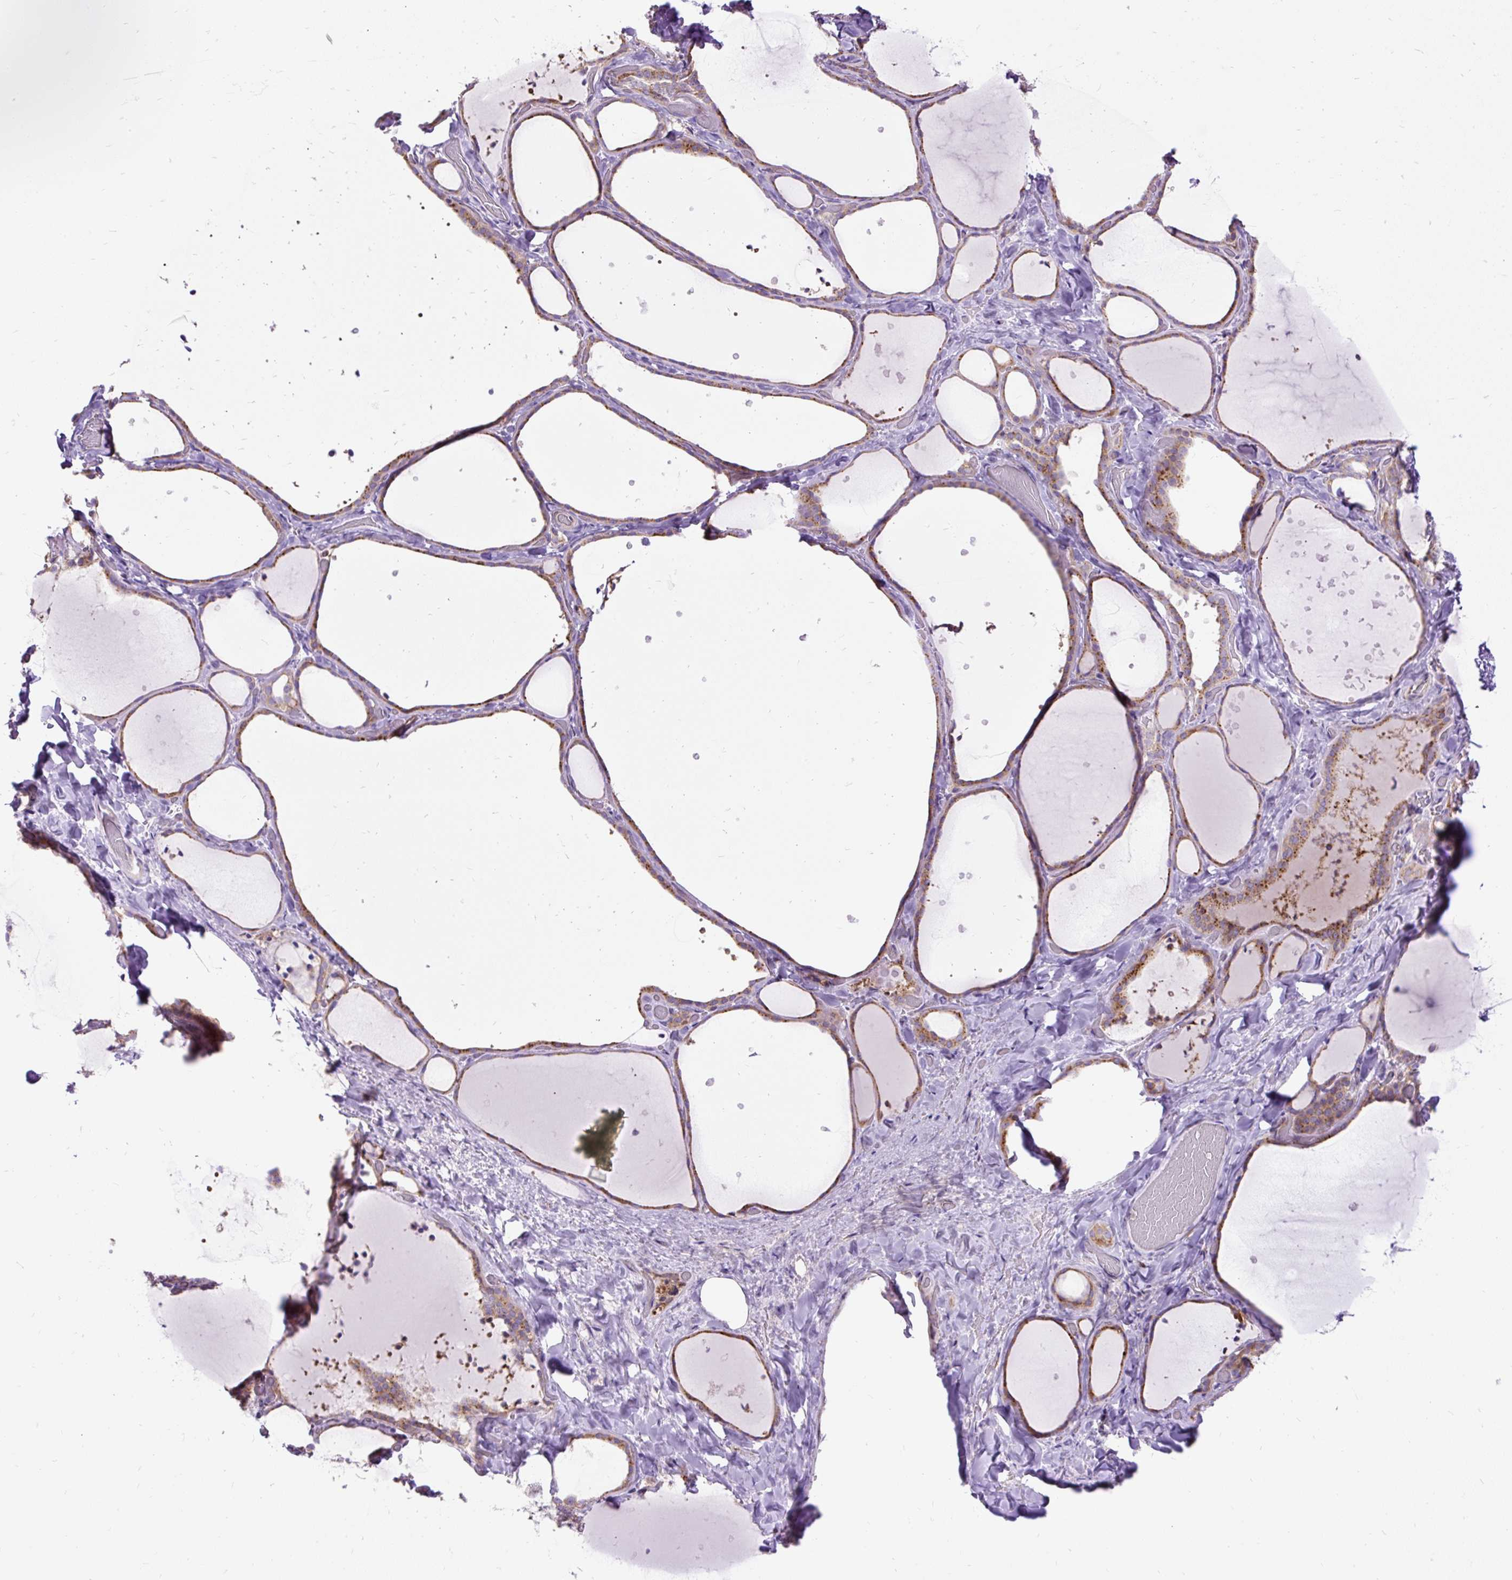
{"staining": {"intensity": "moderate", "quantity": ">75%", "location": "cytoplasmic/membranous"}, "tissue": "thyroid gland", "cell_type": "Glandular cells", "image_type": "normal", "snomed": [{"axis": "morphology", "description": "Normal tissue, NOS"}, {"axis": "topography", "description": "Thyroid gland"}], "caption": "Human thyroid gland stained with a brown dye shows moderate cytoplasmic/membranous positive expression in about >75% of glandular cells.", "gene": "RPS5", "patient": {"sex": "female", "age": 36}}